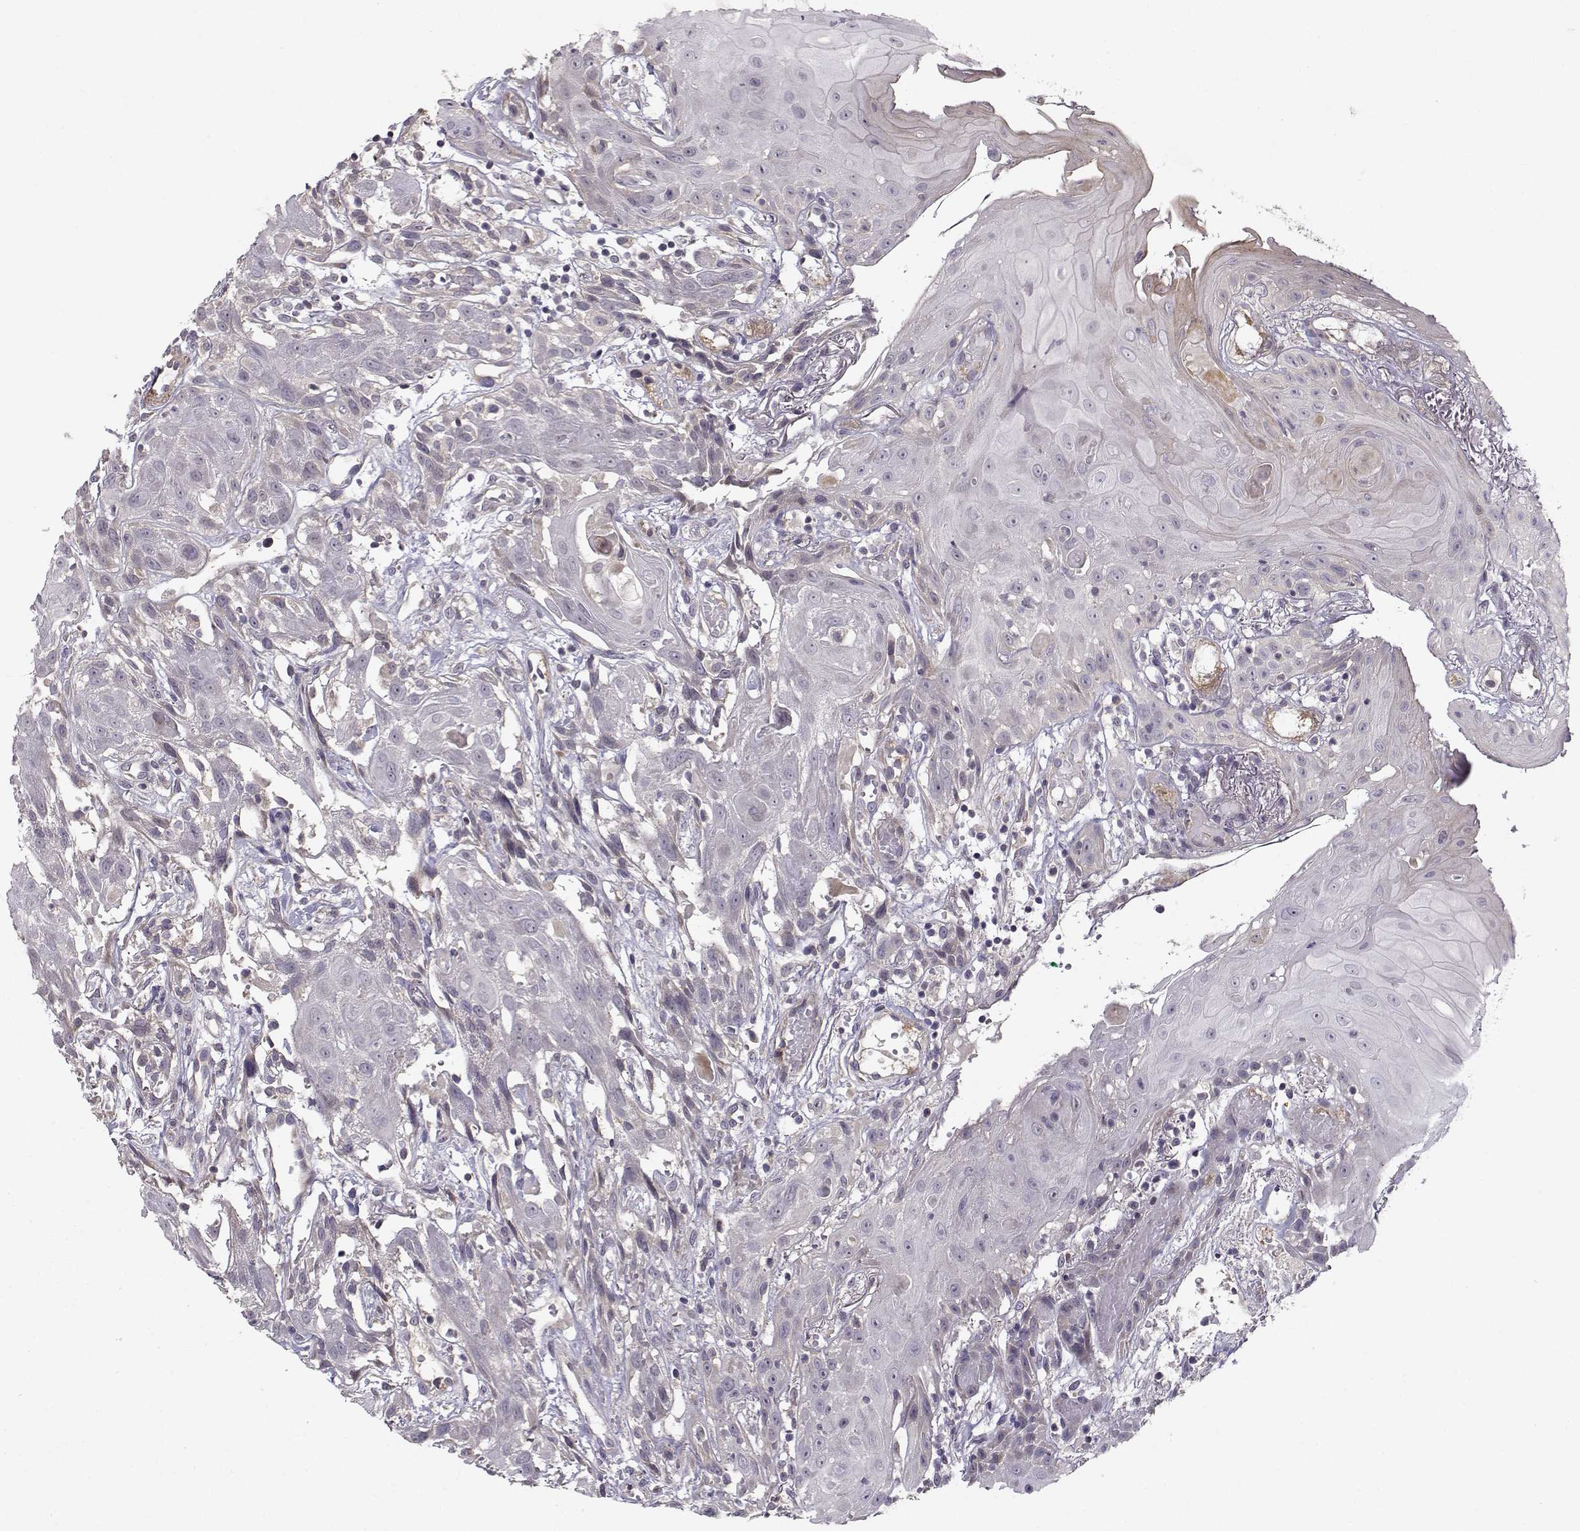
{"staining": {"intensity": "negative", "quantity": "none", "location": "none"}, "tissue": "head and neck cancer", "cell_type": "Tumor cells", "image_type": "cancer", "snomed": [{"axis": "morphology", "description": "Normal tissue, NOS"}, {"axis": "morphology", "description": "Squamous cell carcinoma, NOS"}, {"axis": "topography", "description": "Oral tissue"}, {"axis": "topography", "description": "Salivary gland"}, {"axis": "topography", "description": "Head-Neck"}], "caption": "Tumor cells are negative for protein expression in human head and neck squamous cell carcinoma.", "gene": "ENTPD8", "patient": {"sex": "female", "age": 62}}